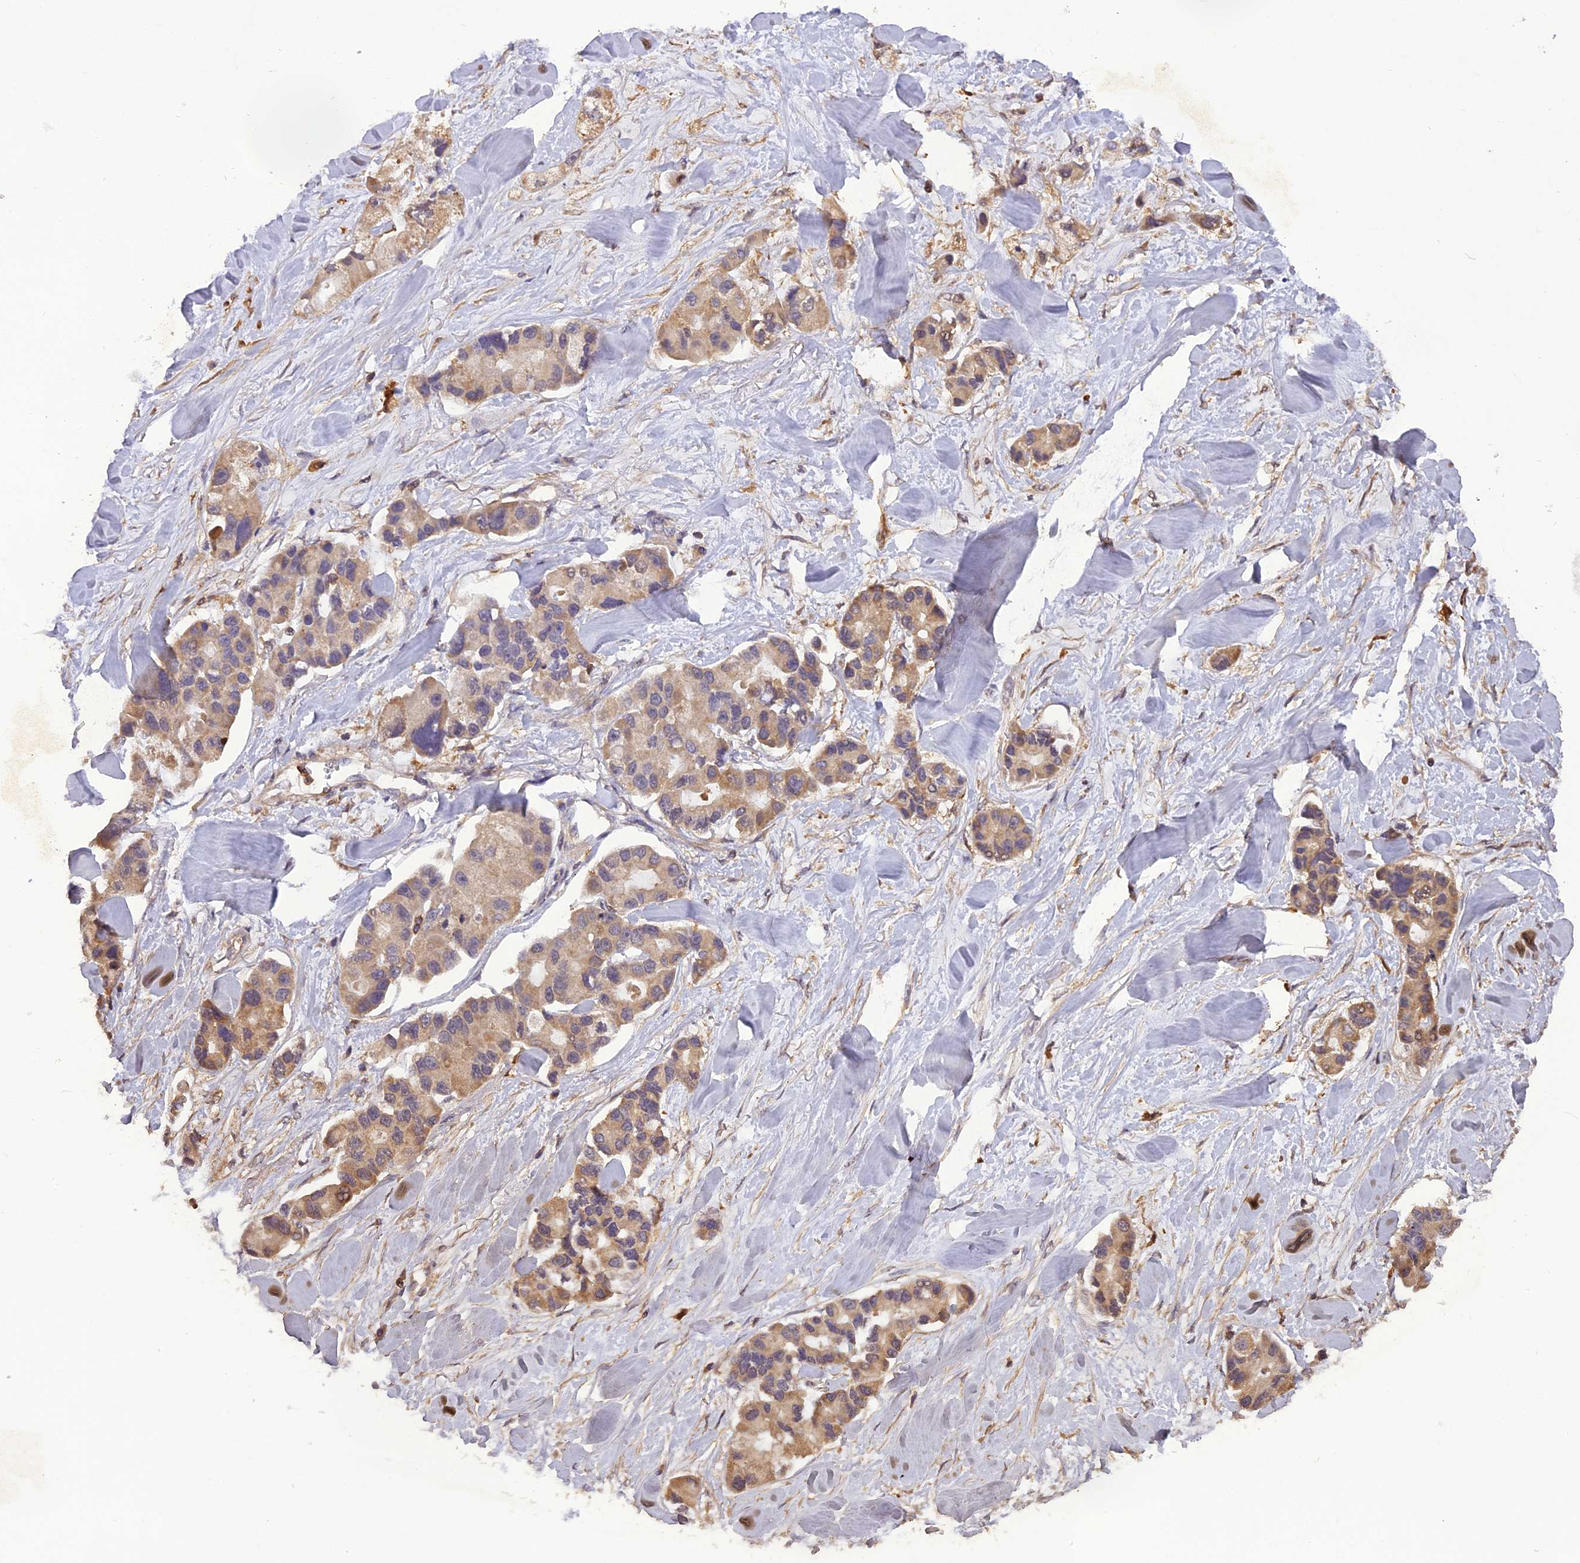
{"staining": {"intensity": "weak", "quantity": ">75%", "location": "cytoplasmic/membranous"}, "tissue": "lung cancer", "cell_type": "Tumor cells", "image_type": "cancer", "snomed": [{"axis": "morphology", "description": "Adenocarcinoma, NOS"}, {"axis": "topography", "description": "Lung"}], "caption": "Human lung cancer stained with a protein marker exhibits weak staining in tumor cells.", "gene": "STOML1", "patient": {"sex": "female", "age": 54}}